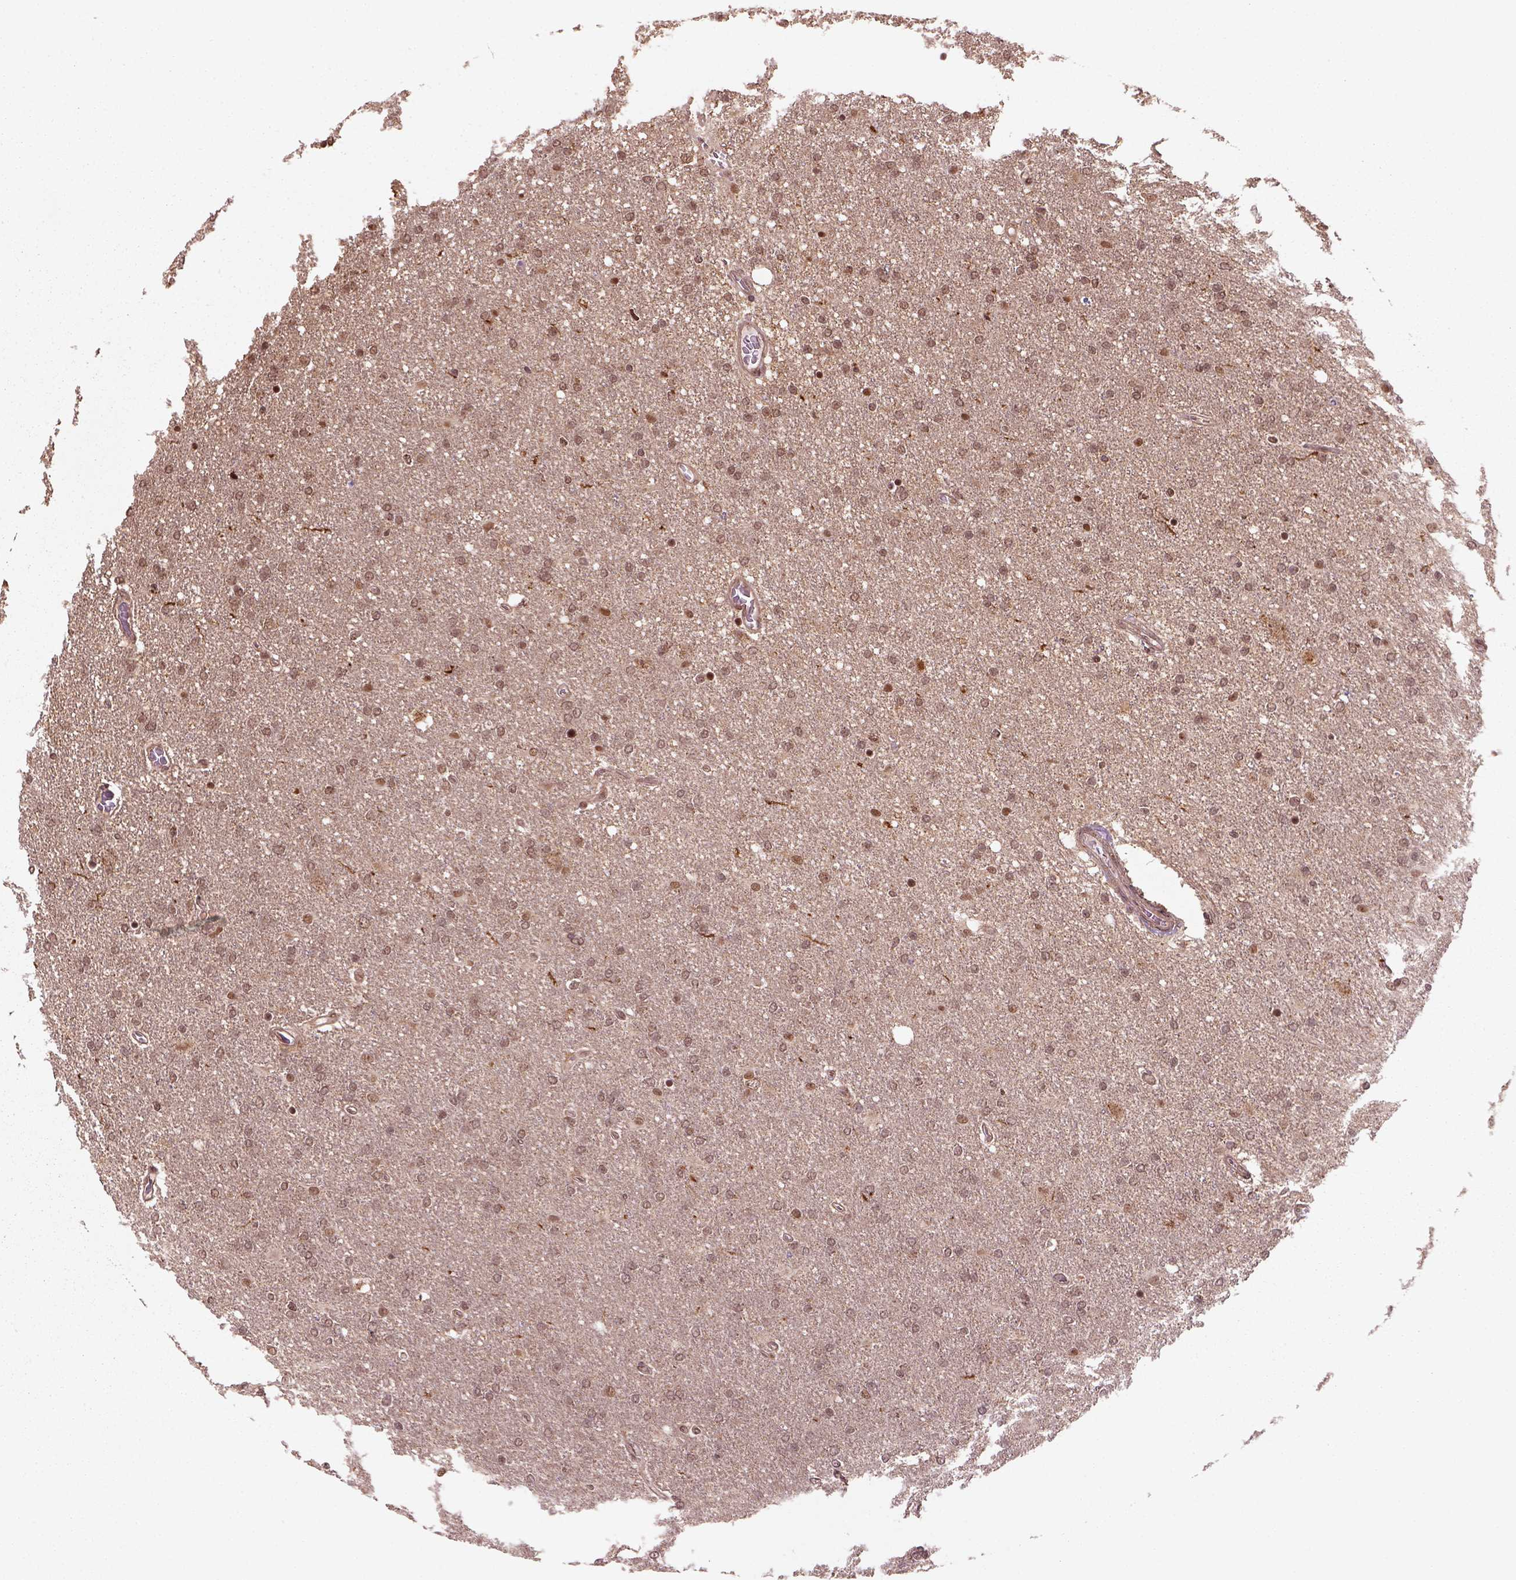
{"staining": {"intensity": "moderate", "quantity": ">75%", "location": "nuclear"}, "tissue": "glioma", "cell_type": "Tumor cells", "image_type": "cancer", "snomed": [{"axis": "morphology", "description": "Glioma, malignant, High grade"}, {"axis": "topography", "description": "Cerebral cortex"}], "caption": "This micrograph exhibits immunohistochemistry staining of human malignant glioma (high-grade), with medium moderate nuclear expression in approximately >75% of tumor cells.", "gene": "NUDT9", "patient": {"sex": "male", "age": 70}}